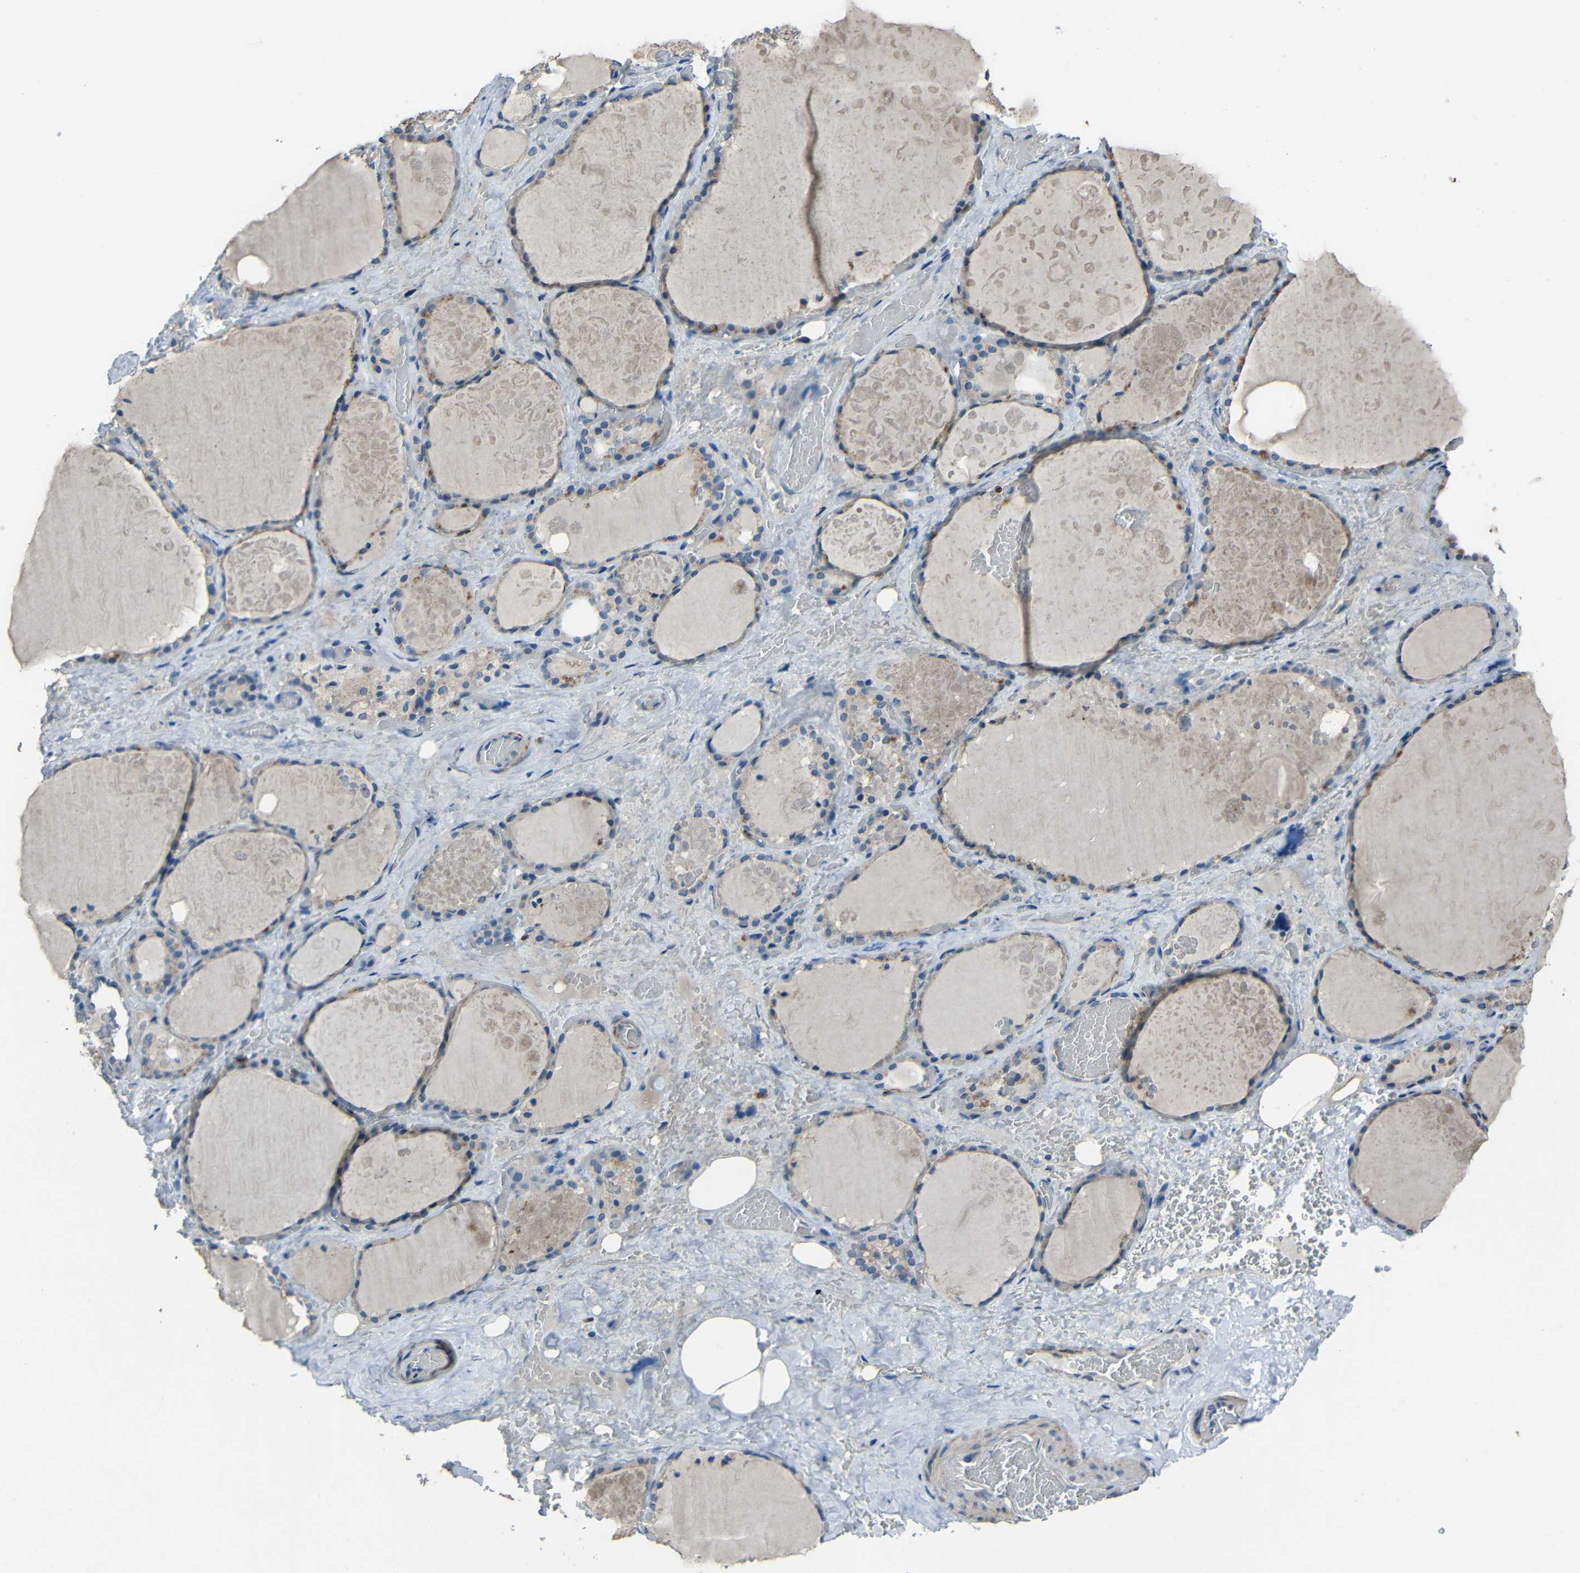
{"staining": {"intensity": "moderate", "quantity": "<25%", "location": "cytoplasmic/membranous"}, "tissue": "thyroid gland", "cell_type": "Glandular cells", "image_type": "normal", "snomed": [{"axis": "morphology", "description": "Normal tissue, NOS"}, {"axis": "topography", "description": "Thyroid gland"}], "caption": "Immunohistochemistry (IHC) (DAB) staining of unremarkable thyroid gland exhibits moderate cytoplasmic/membranous protein positivity in about <25% of glandular cells.", "gene": "STBD1", "patient": {"sex": "male", "age": 61}}